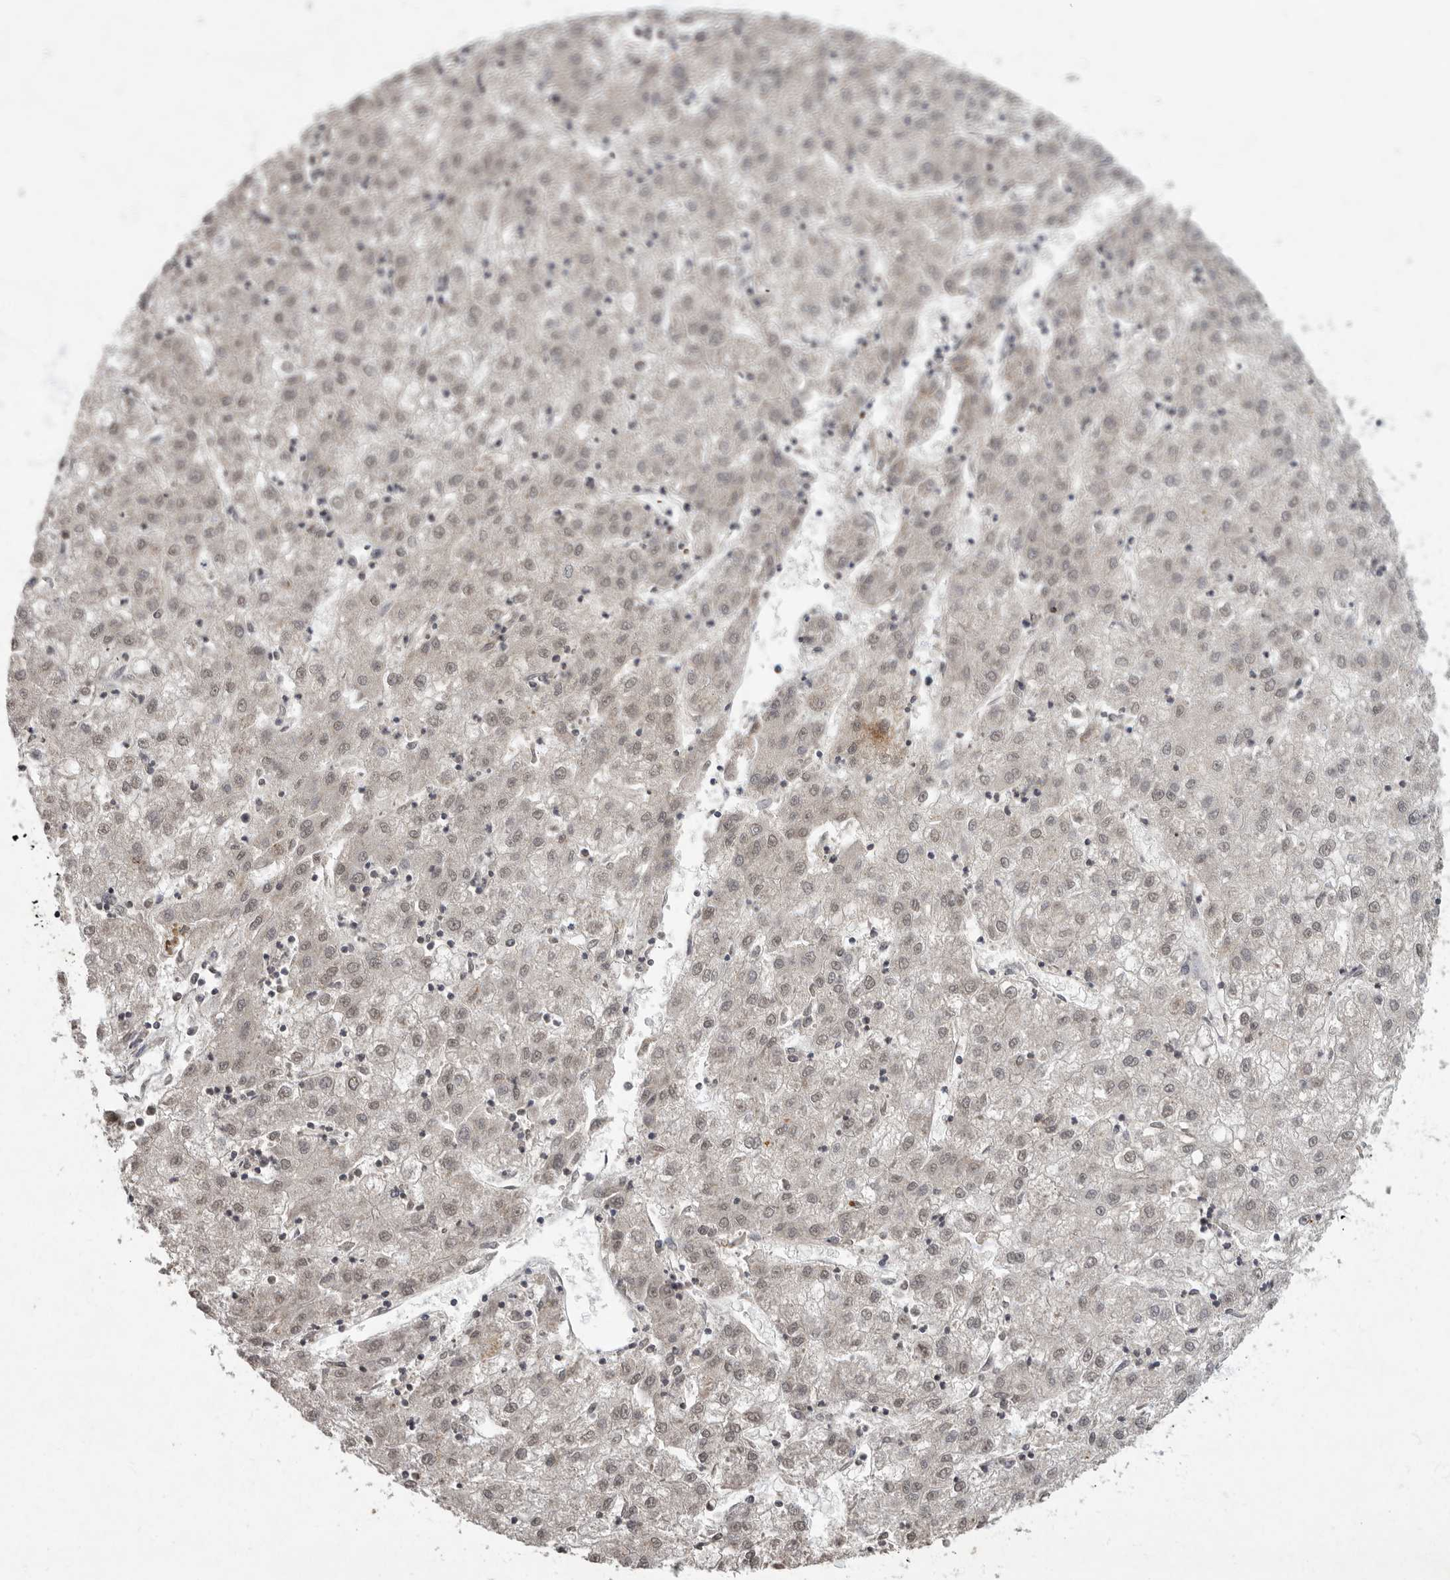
{"staining": {"intensity": "weak", "quantity": ">75%", "location": "nuclear"}, "tissue": "liver cancer", "cell_type": "Tumor cells", "image_type": "cancer", "snomed": [{"axis": "morphology", "description": "Carcinoma, Hepatocellular, NOS"}, {"axis": "topography", "description": "Liver"}], "caption": "Immunohistochemical staining of human hepatocellular carcinoma (liver) demonstrates low levels of weak nuclear protein staining in about >75% of tumor cells.", "gene": "NBL1", "patient": {"sex": "male", "age": 72}}